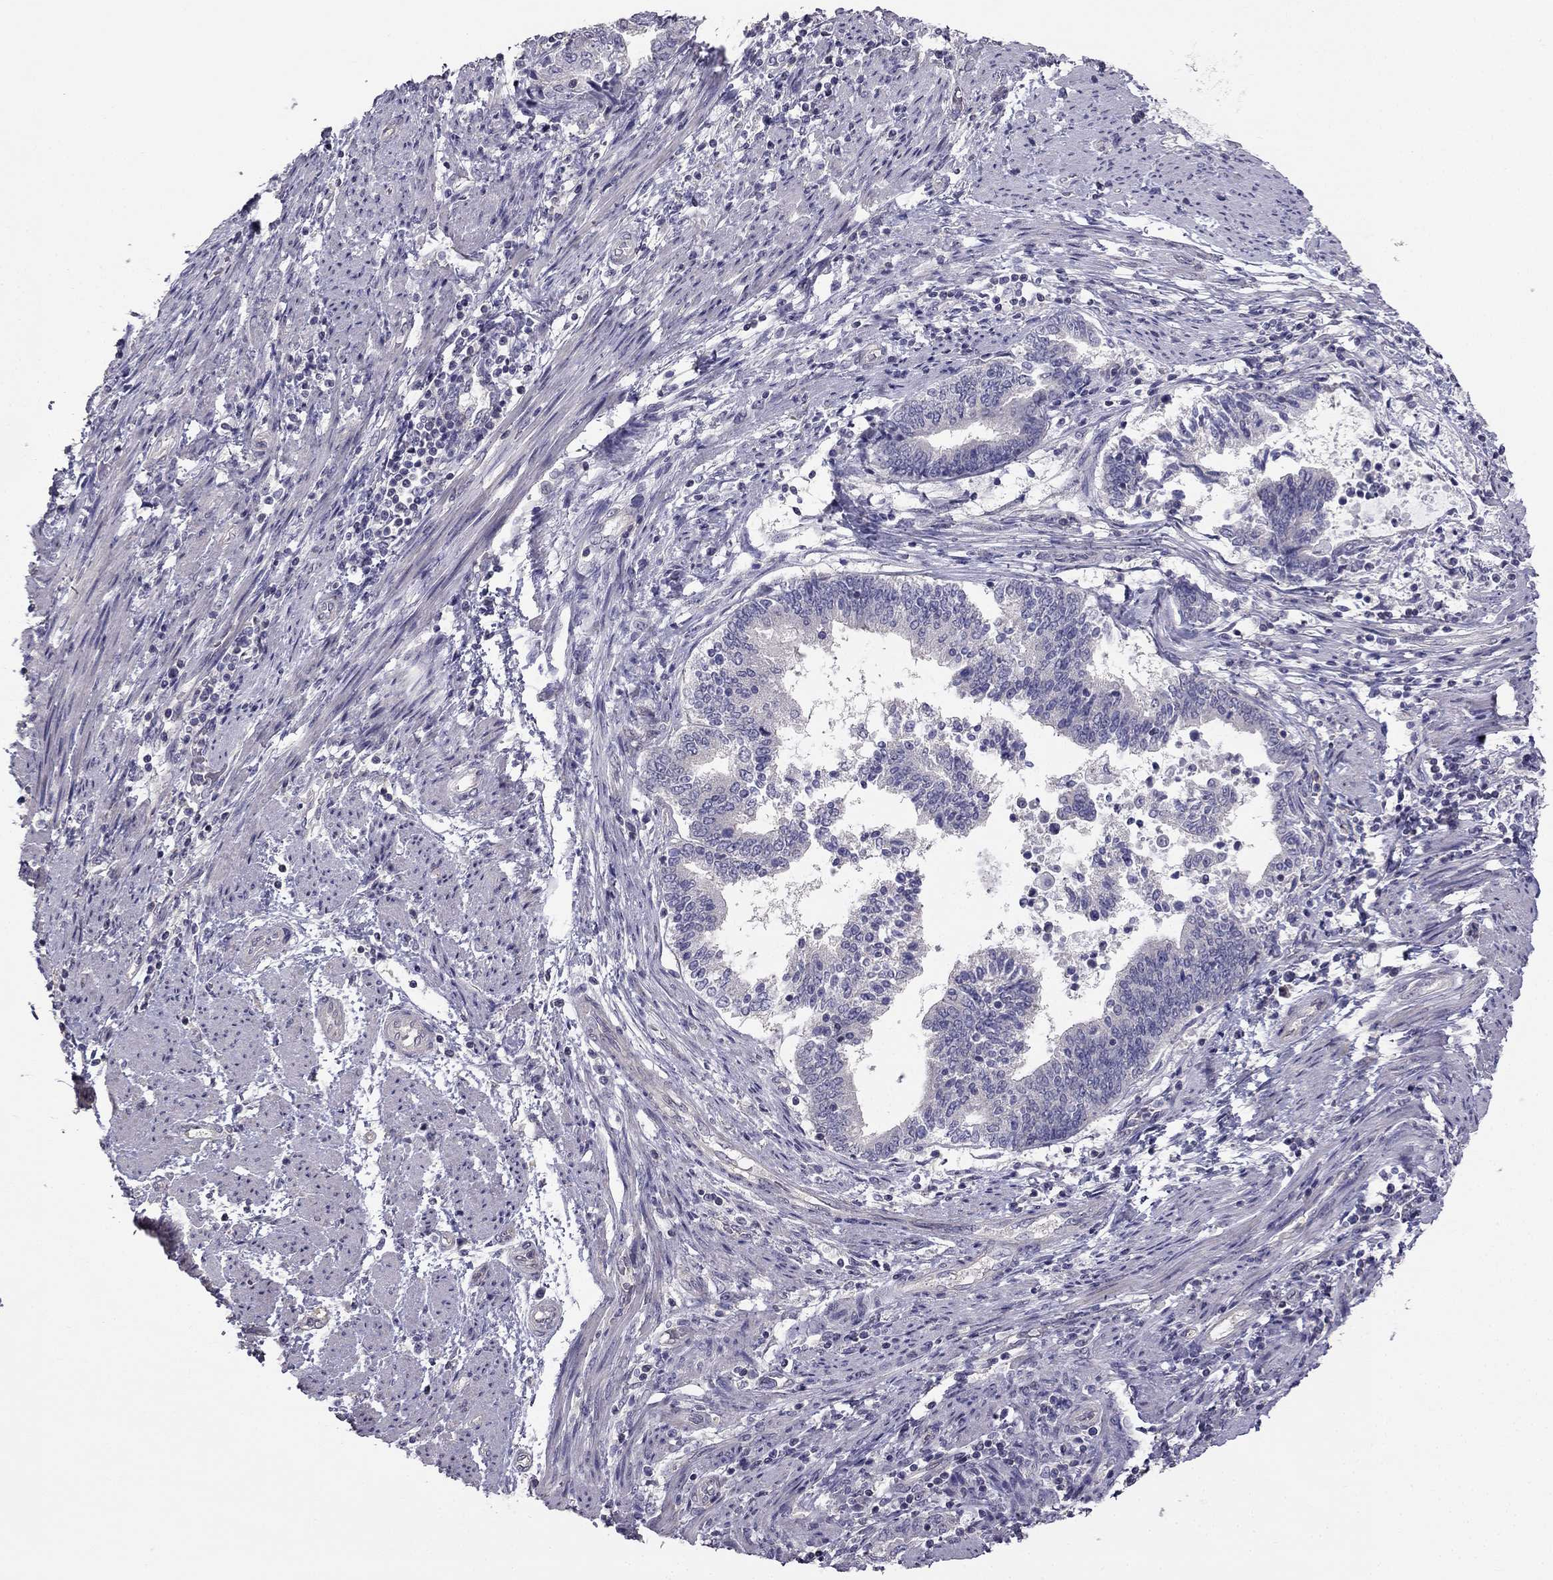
{"staining": {"intensity": "negative", "quantity": "none", "location": "none"}, "tissue": "endometrial cancer", "cell_type": "Tumor cells", "image_type": "cancer", "snomed": [{"axis": "morphology", "description": "Adenocarcinoma, NOS"}, {"axis": "topography", "description": "Endometrium"}], "caption": "Tumor cells are negative for protein expression in human endometrial cancer (adenocarcinoma).", "gene": "HSFX1", "patient": {"sex": "female", "age": 65}}